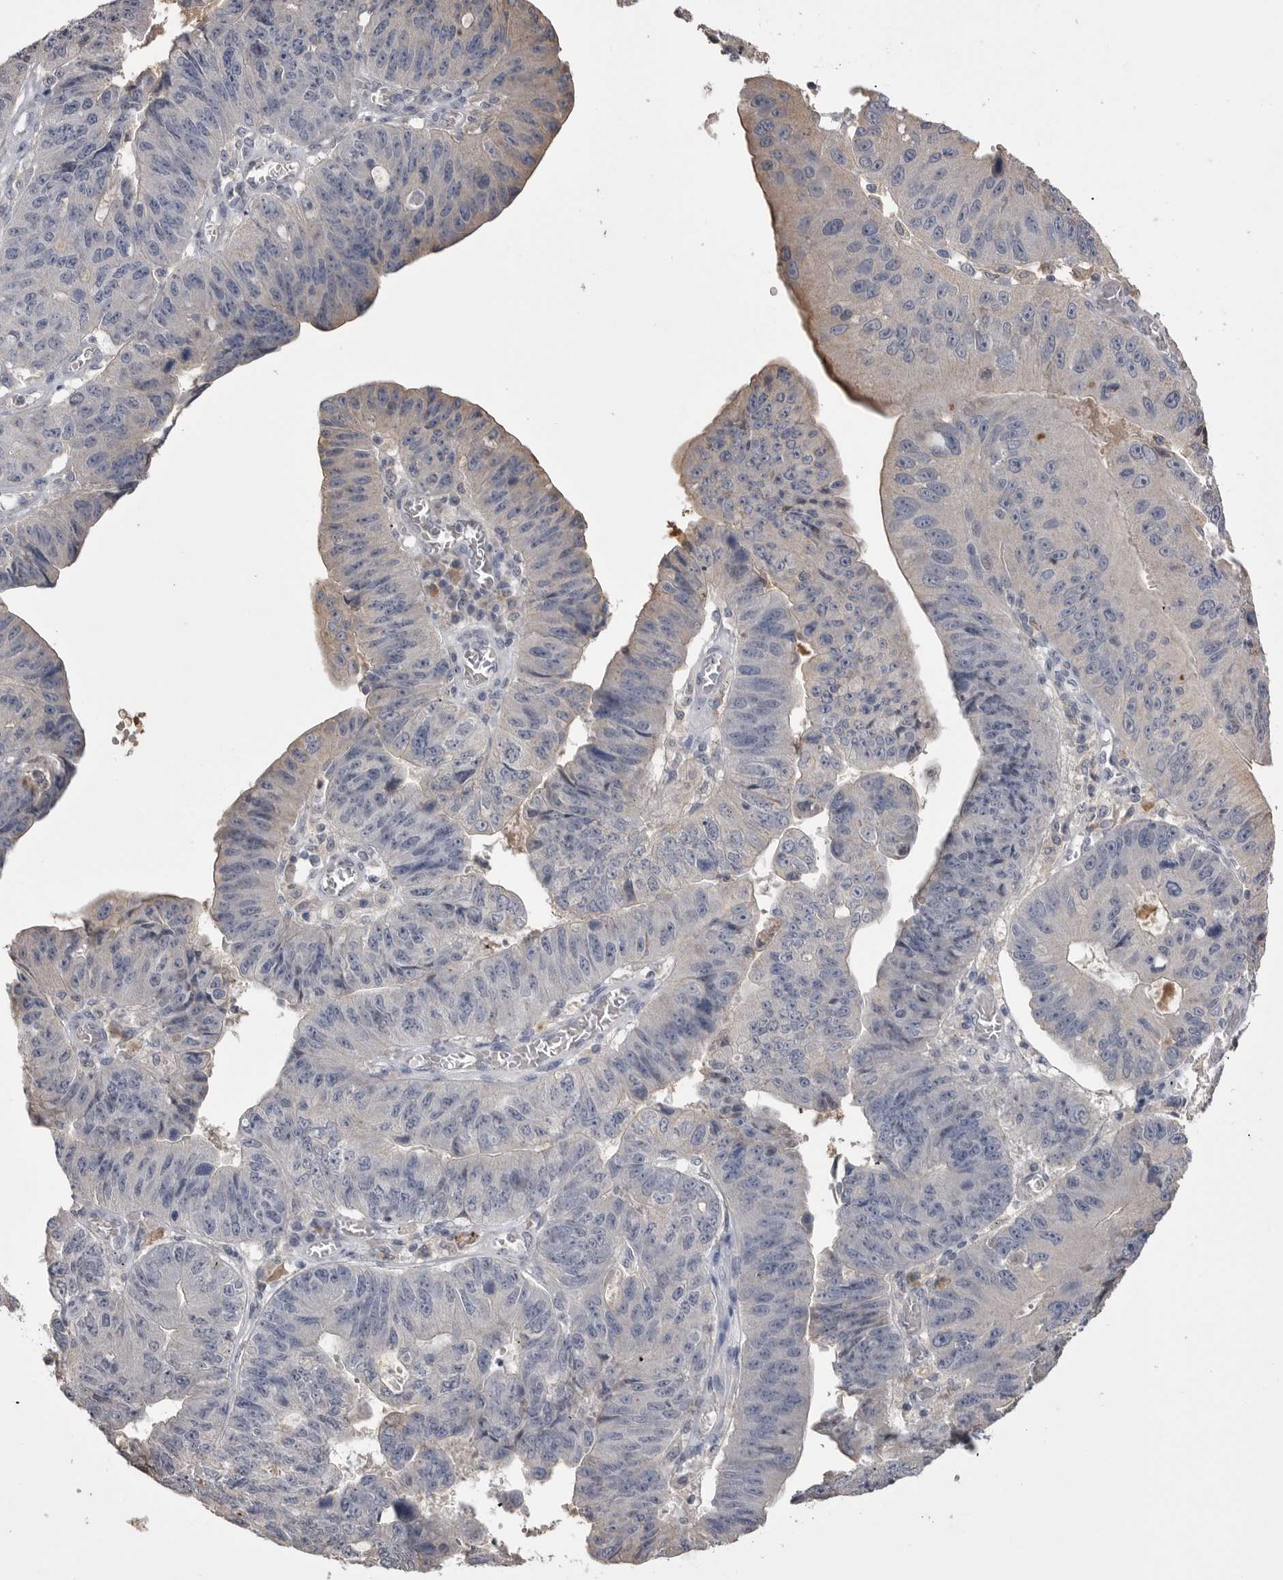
{"staining": {"intensity": "negative", "quantity": "none", "location": "none"}, "tissue": "stomach cancer", "cell_type": "Tumor cells", "image_type": "cancer", "snomed": [{"axis": "morphology", "description": "Adenocarcinoma, NOS"}, {"axis": "topography", "description": "Stomach"}], "caption": "This image is of adenocarcinoma (stomach) stained with immunohistochemistry (IHC) to label a protein in brown with the nuclei are counter-stained blue. There is no staining in tumor cells. (DAB immunohistochemistry with hematoxylin counter stain).", "gene": "AHSG", "patient": {"sex": "male", "age": 59}}